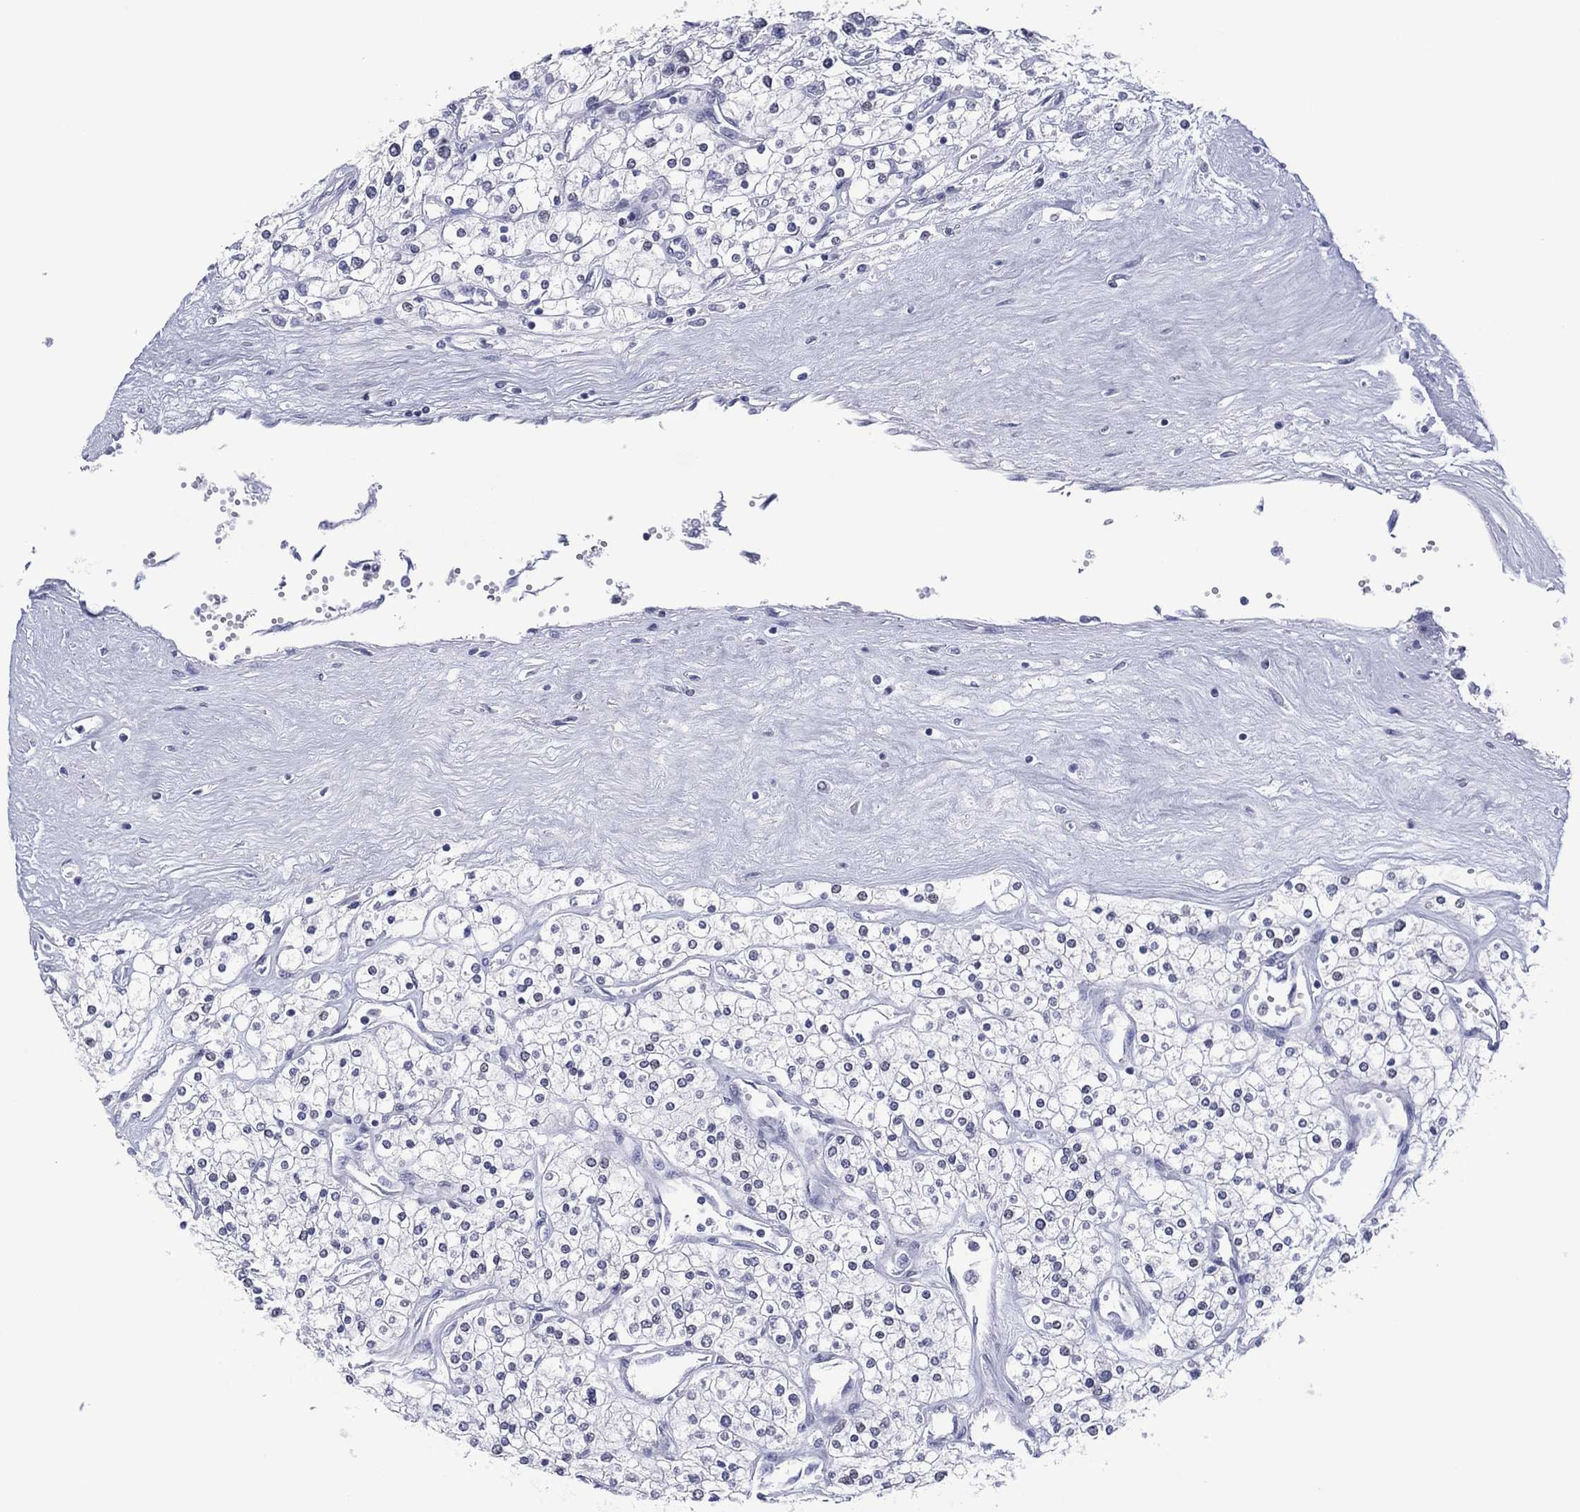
{"staining": {"intensity": "negative", "quantity": "none", "location": "none"}, "tissue": "renal cancer", "cell_type": "Tumor cells", "image_type": "cancer", "snomed": [{"axis": "morphology", "description": "Adenocarcinoma, NOS"}, {"axis": "topography", "description": "Kidney"}], "caption": "Immunohistochemical staining of adenocarcinoma (renal) reveals no significant staining in tumor cells.", "gene": "UTF1", "patient": {"sex": "male", "age": 80}}